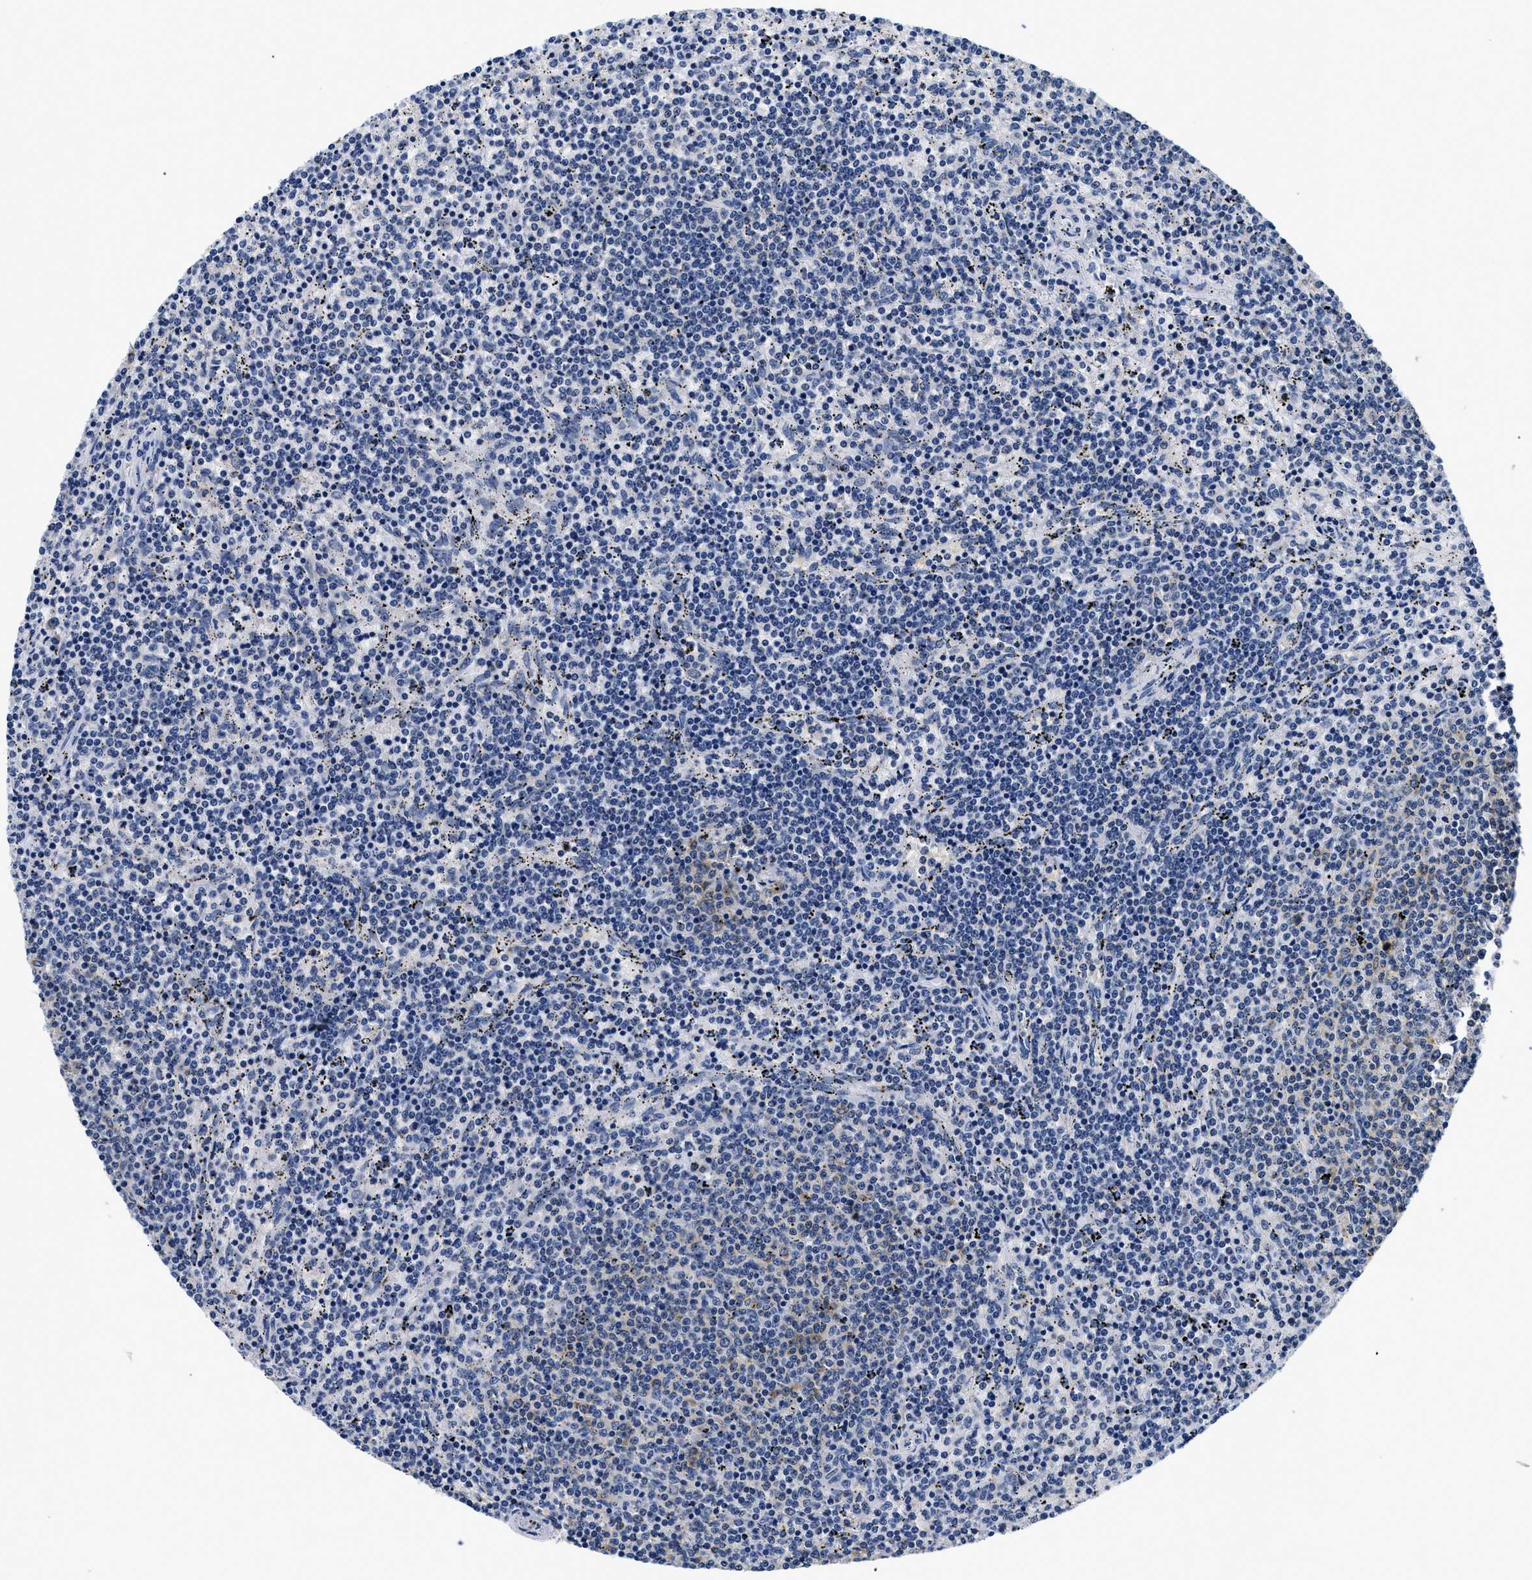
{"staining": {"intensity": "negative", "quantity": "none", "location": "none"}, "tissue": "lymphoma", "cell_type": "Tumor cells", "image_type": "cancer", "snomed": [{"axis": "morphology", "description": "Malignant lymphoma, non-Hodgkin's type, Low grade"}, {"axis": "topography", "description": "Spleen"}], "caption": "IHC of human low-grade malignant lymphoma, non-Hodgkin's type demonstrates no positivity in tumor cells.", "gene": "MEA1", "patient": {"sex": "female", "age": 50}}